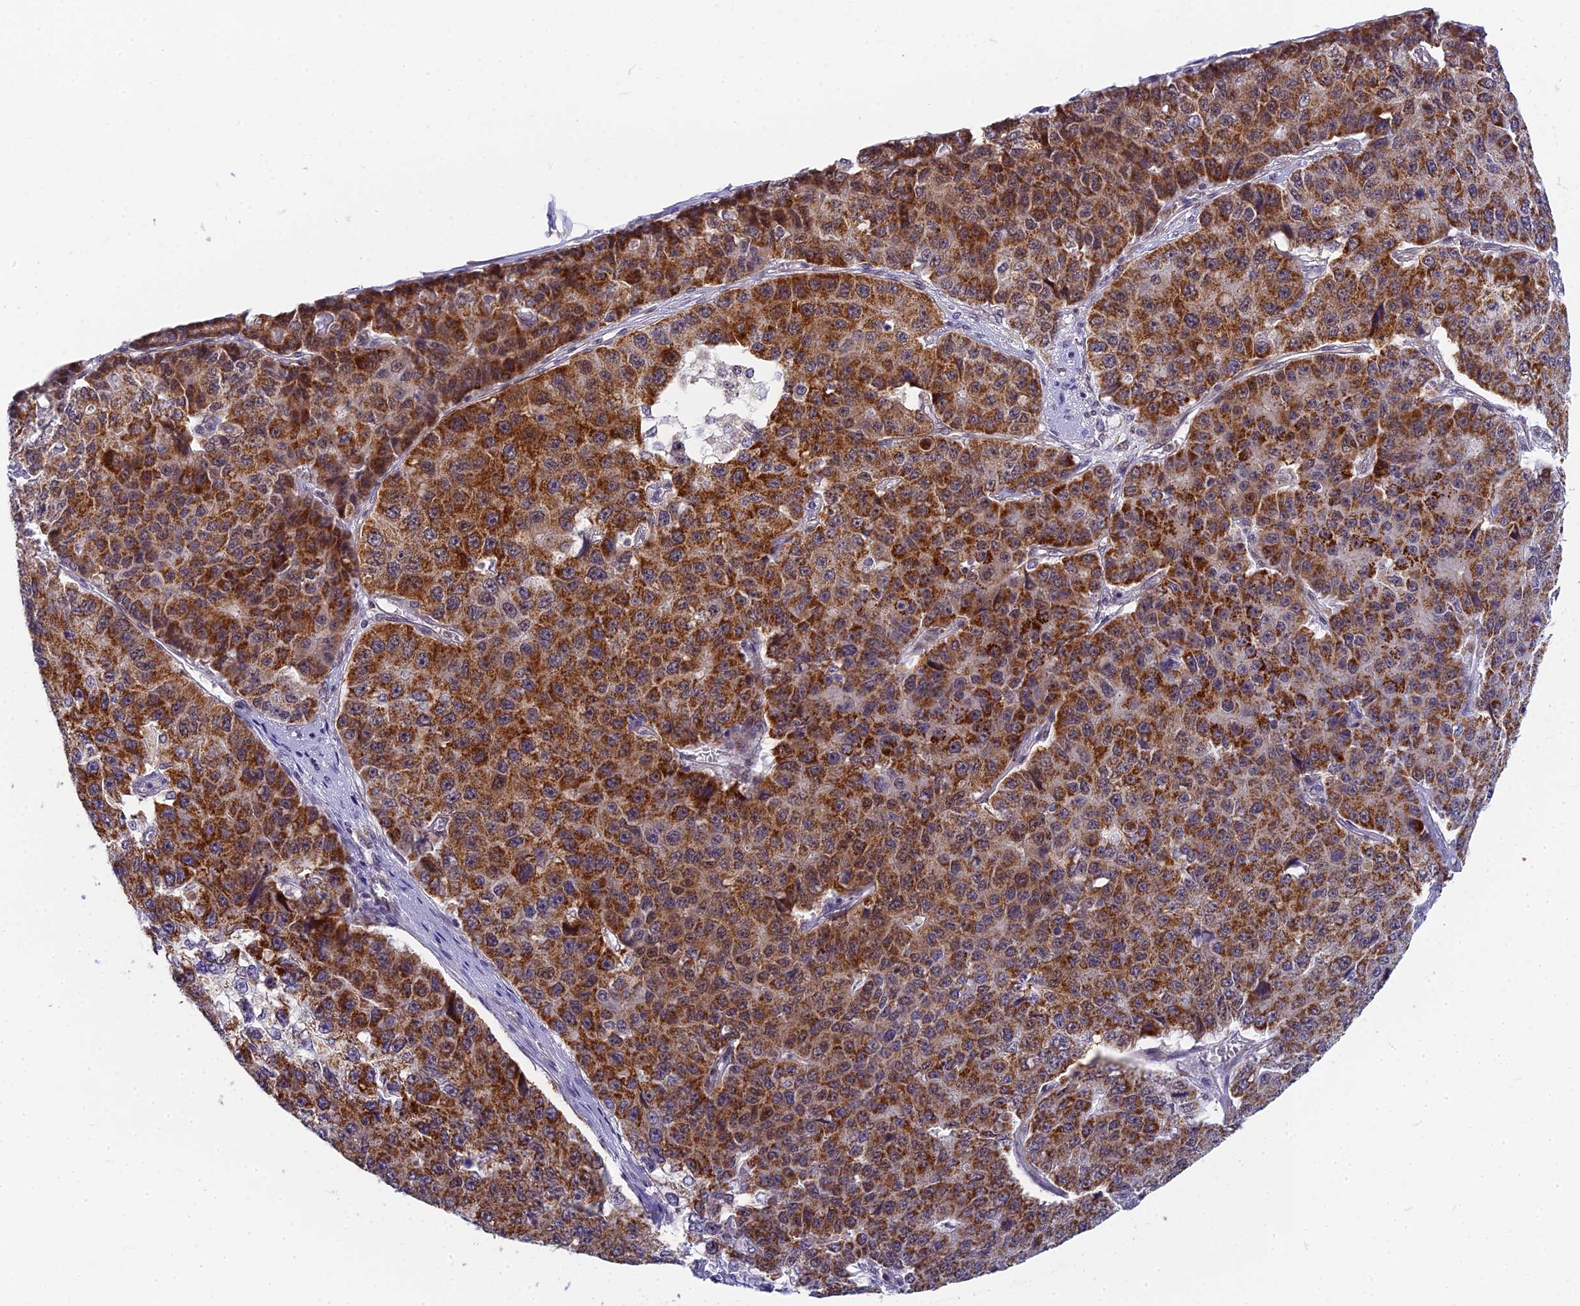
{"staining": {"intensity": "strong", "quantity": ">75%", "location": "cytoplasmic/membranous"}, "tissue": "pancreatic cancer", "cell_type": "Tumor cells", "image_type": "cancer", "snomed": [{"axis": "morphology", "description": "Adenocarcinoma, NOS"}, {"axis": "topography", "description": "Pancreas"}], "caption": "IHC of pancreatic cancer shows high levels of strong cytoplasmic/membranous positivity in approximately >75% of tumor cells.", "gene": "CMC1", "patient": {"sex": "male", "age": 50}}